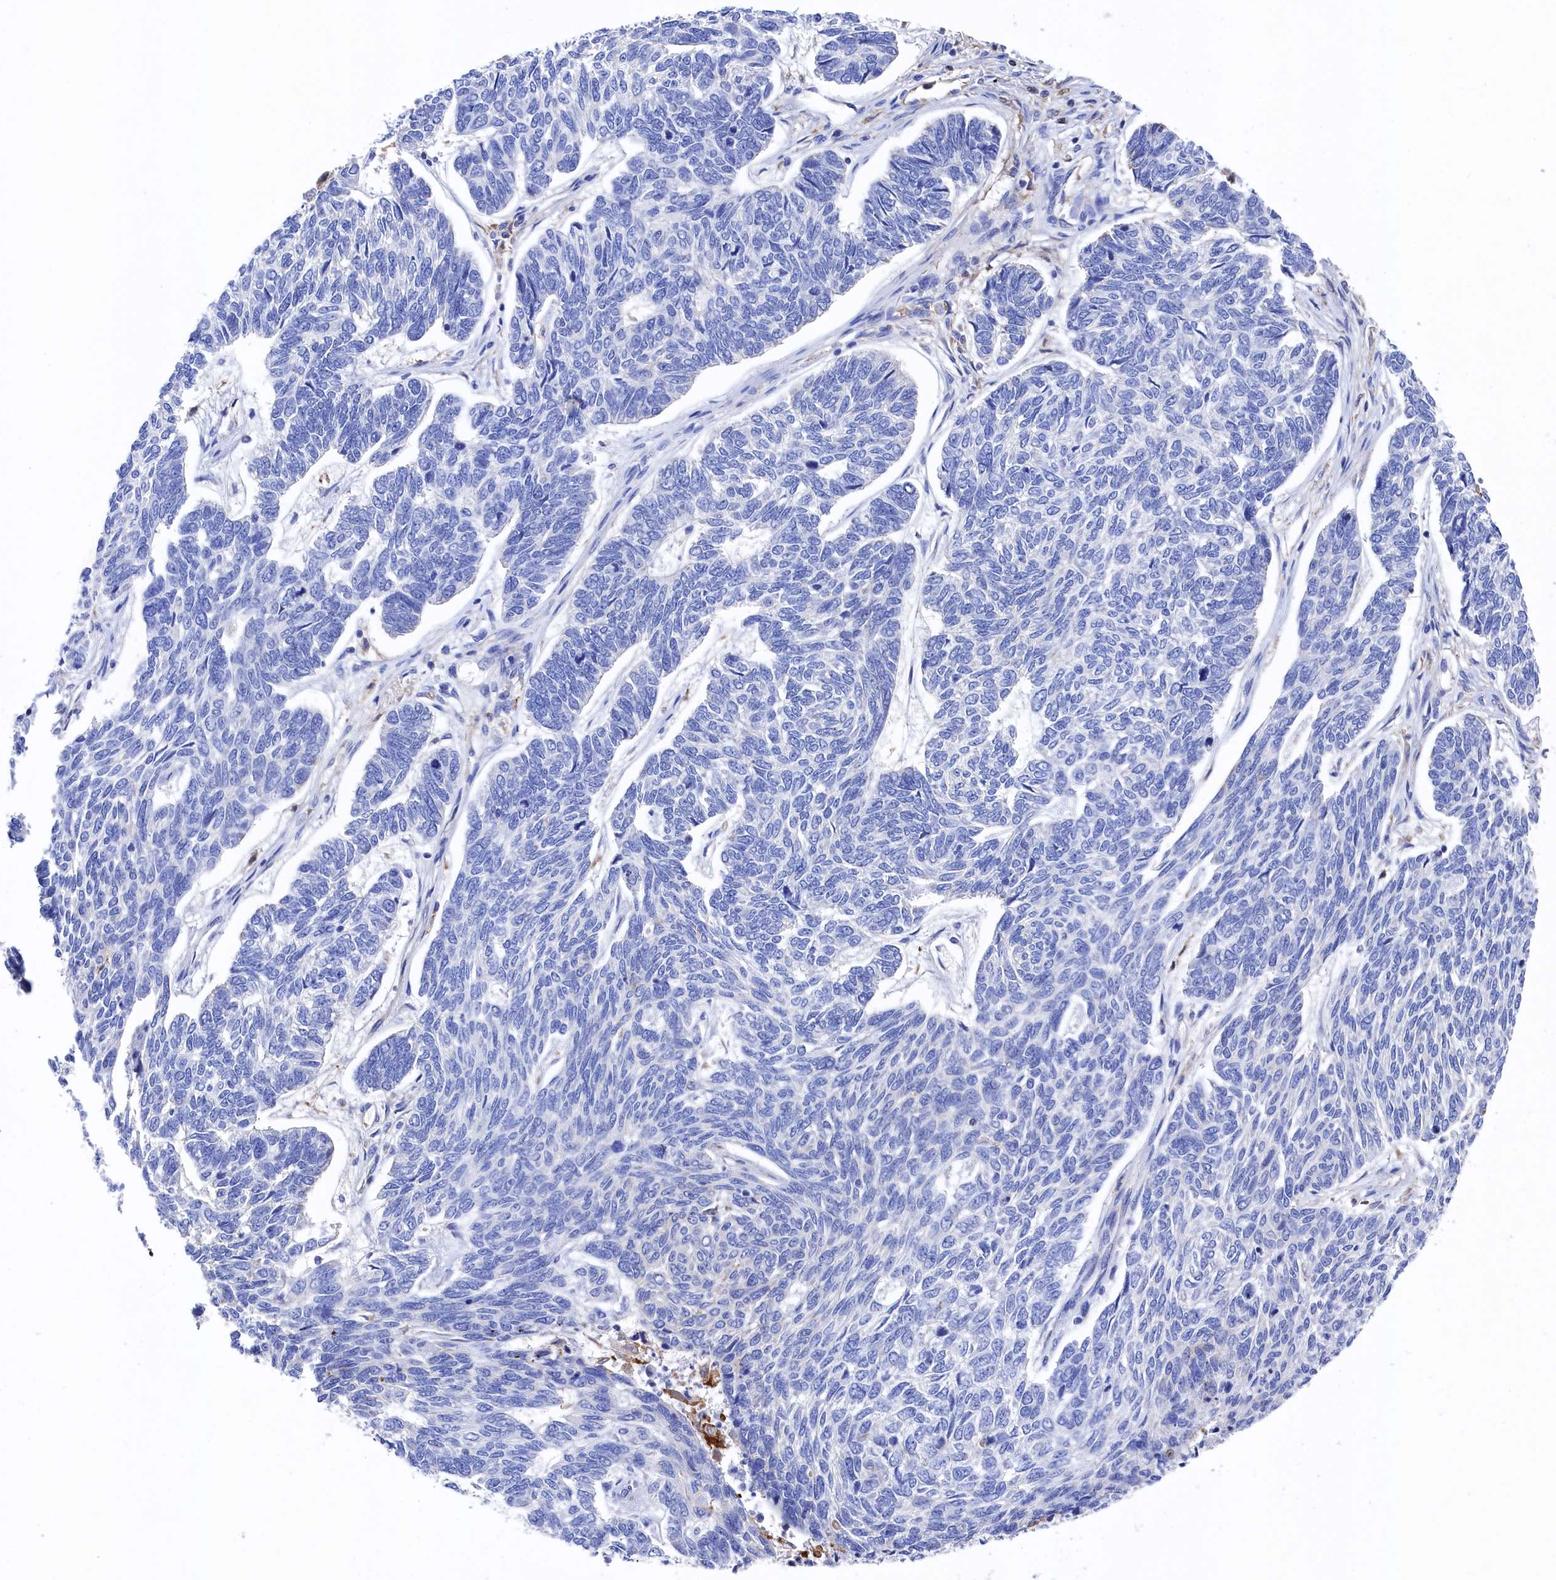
{"staining": {"intensity": "negative", "quantity": "none", "location": "none"}, "tissue": "skin cancer", "cell_type": "Tumor cells", "image_type": "cancer", "snomed": [{"axis": "morphology", "description": "Basal cell carcinoma"}, {"axis": "topography", "description": "Skin"}], "caption": "Immunohistochemistry (IHC) of skin basal cell carcinoma exhibits no expression in tumor cells.", "gene": "C12orf73", "patient": {"sex": "female", "age": 65}}